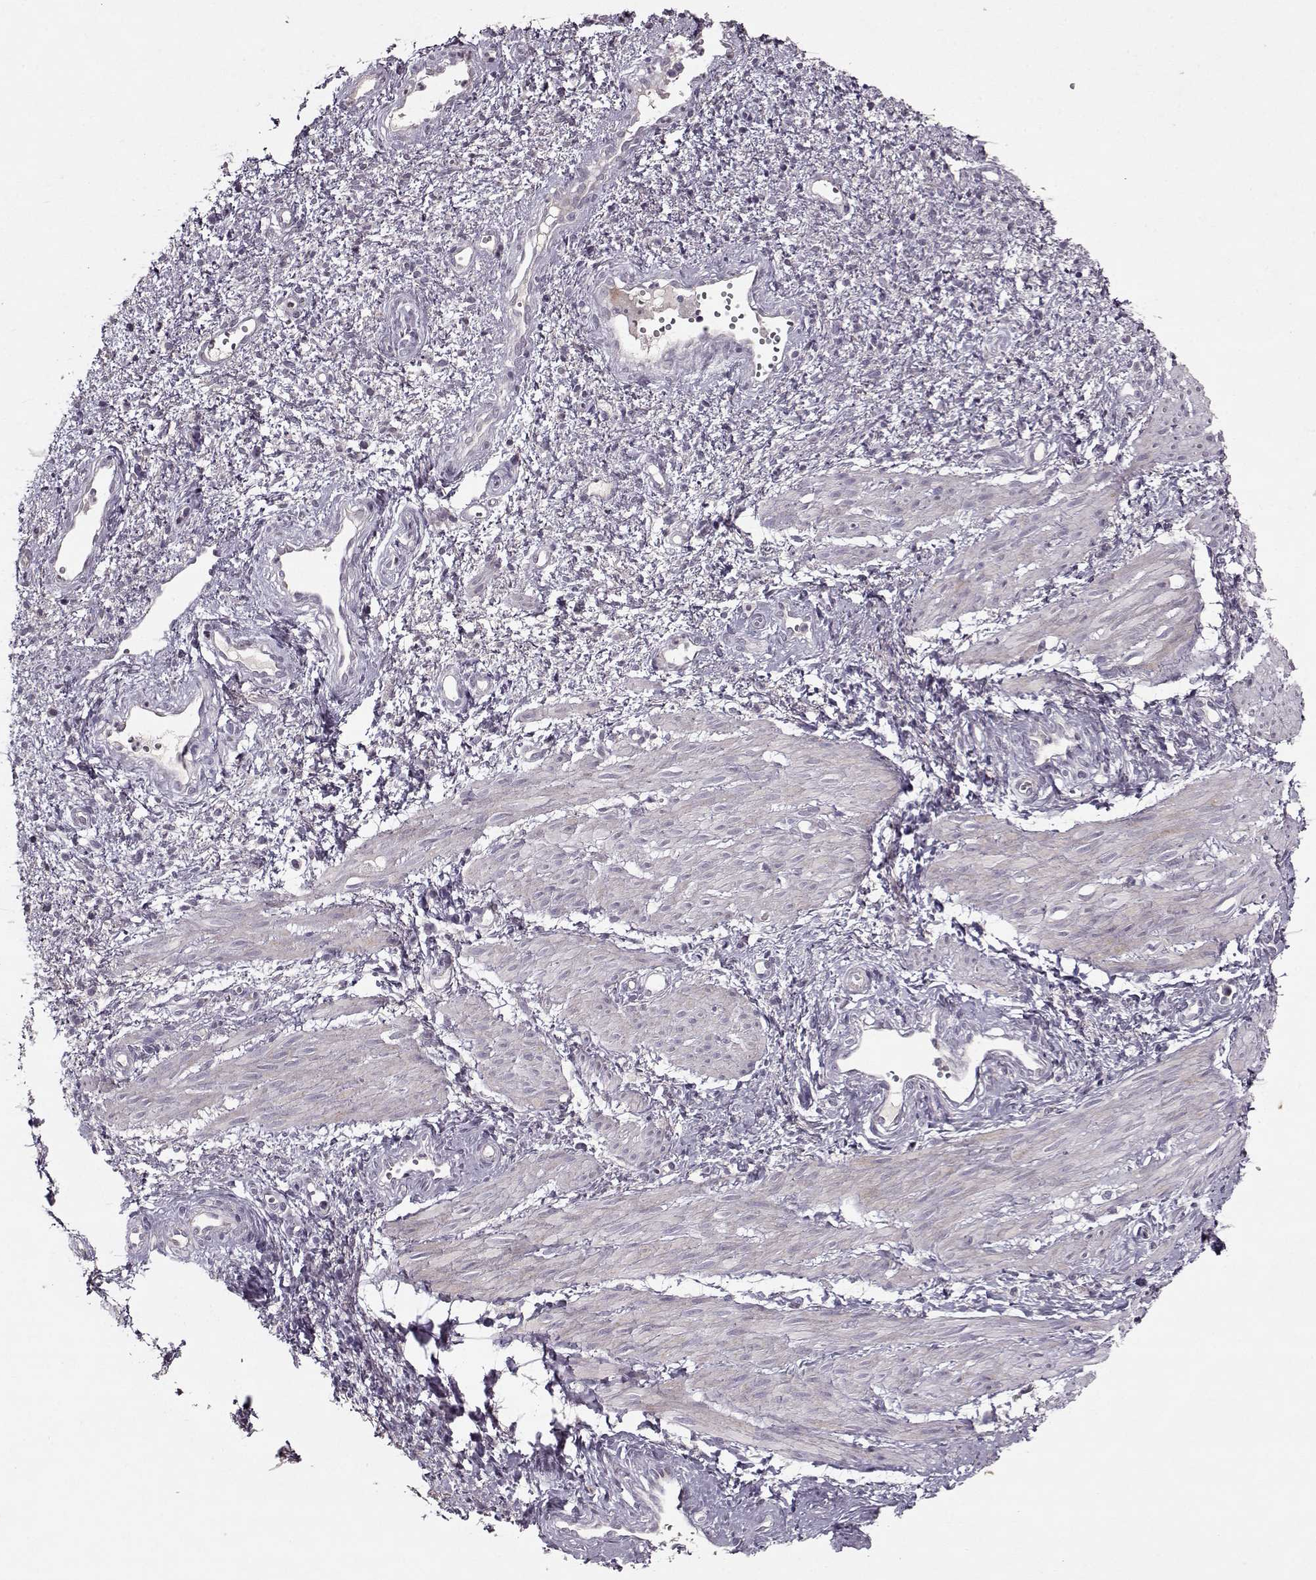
{"staining": {"intensity": "negative", "quantity": "none", "location": "none"}, "tissue": "cervical cancer", "cell_type": "Tumor cells", "image_type": "cancer", "snomed": [{"axis": "morphology", "description": "Squamous cell carcinoma, NOS"}, {"axis": "topography", "description": "Cervix"}], "caption": "Squamous cell carcinoma (cervical) was stained to show a protein in brown. There is no significant positivity in tumor cells.", "gene": "KRT9", "patient": {"sex": "female", "age": 30}}